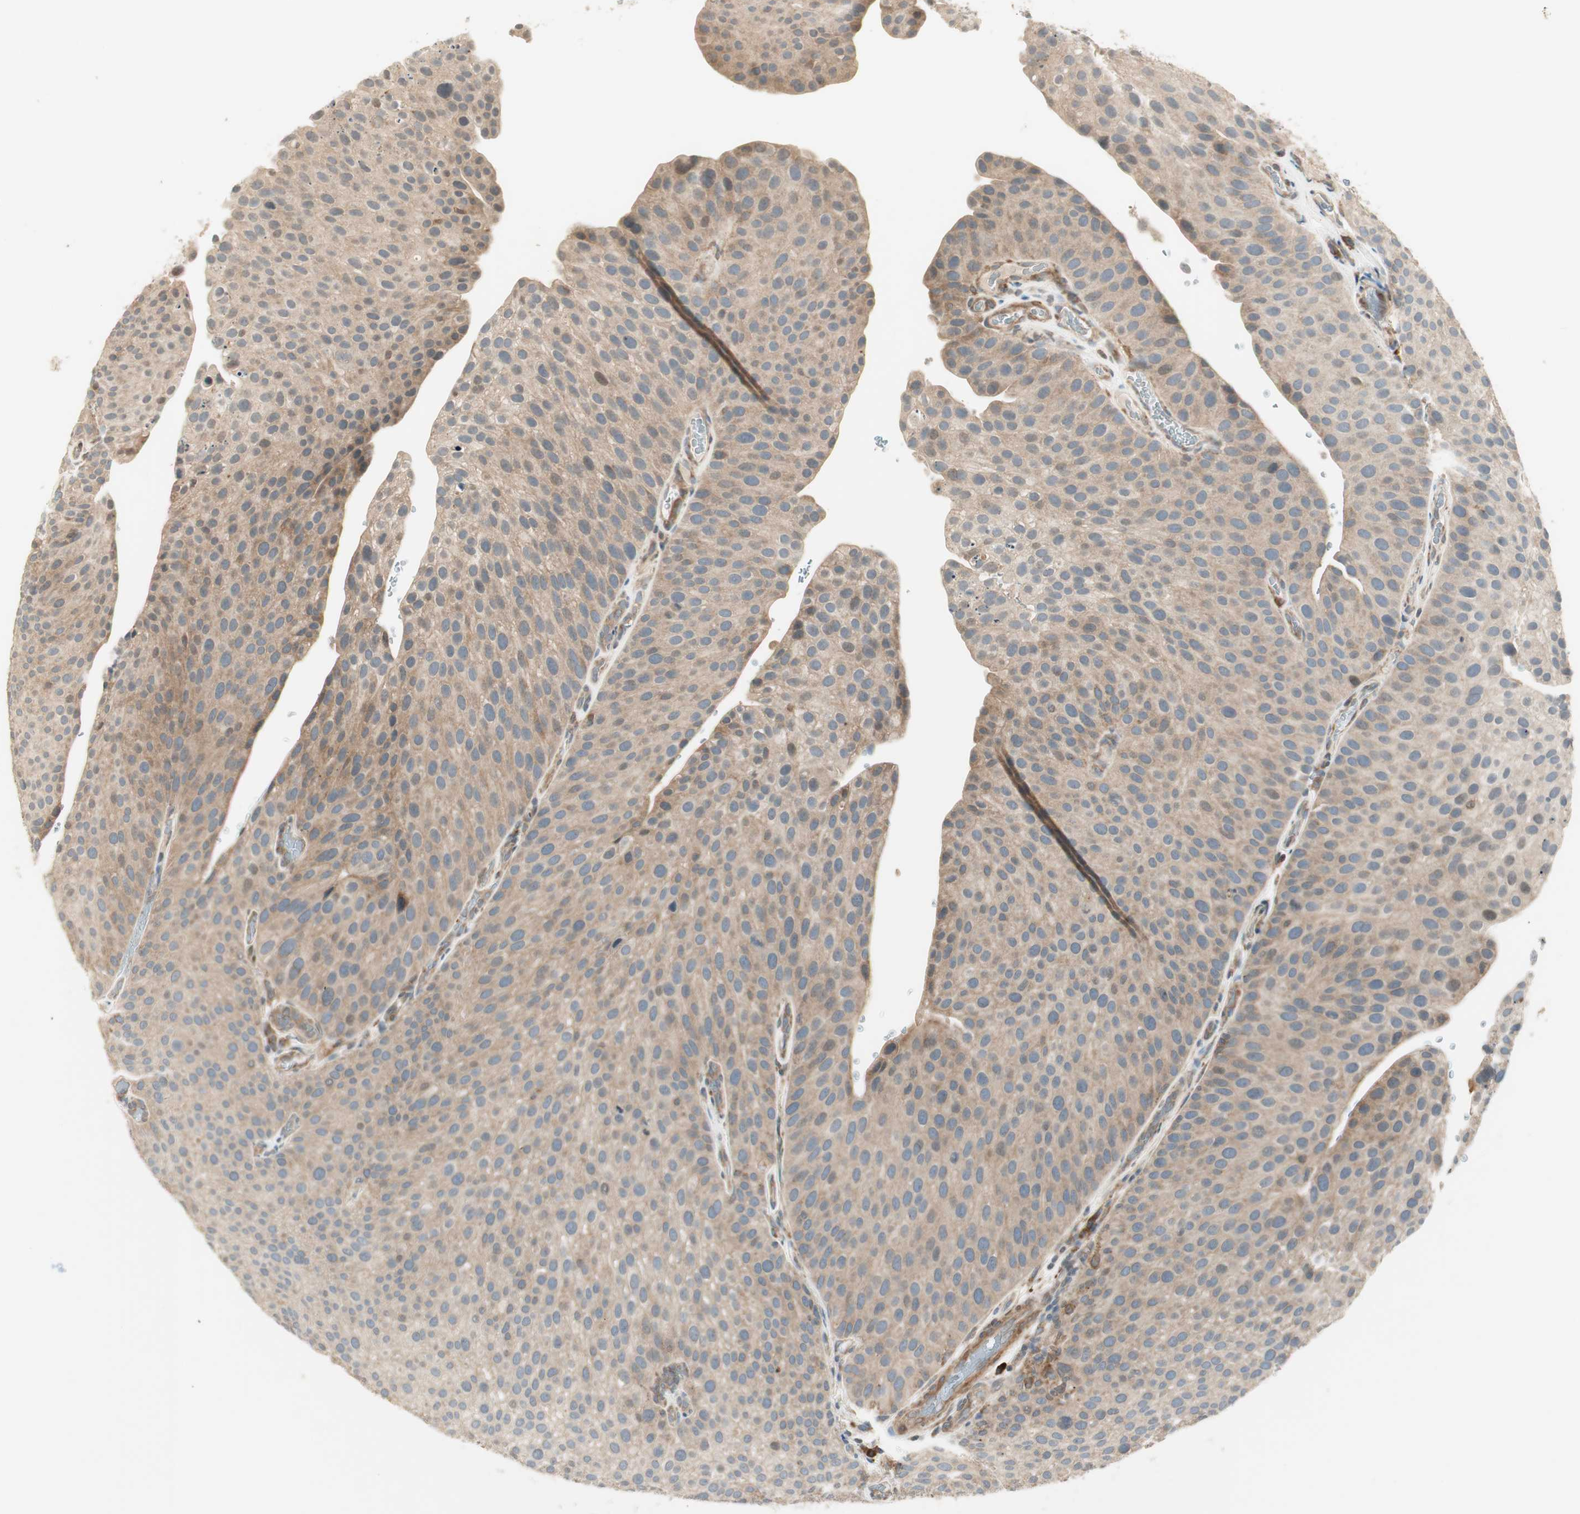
{"staining": {"intensity": "weak", "quantity": ">75%", "location": "cytoplasmic/membranous"}, "tissue": "urothelial cancer", "cell_type": "Tumor cells", "image_type": "cancer", "snomed": [{"axis": "morphology", "description": "Urothelial carcinoma, Low grade"}, {"axis": "topography", "description": "Smooth muscle"}, {"axis": "topography", "description": "Urinary bladder"}], "caption": "The histopathology image demonstrates staining of low-grade urothelial carcinoma, revealing weak cytoplasmic/membranous protein staining (brown color) within tumor cells.", "gene": "SFRP1", "patient": {"sex": "male", "age": 60}}